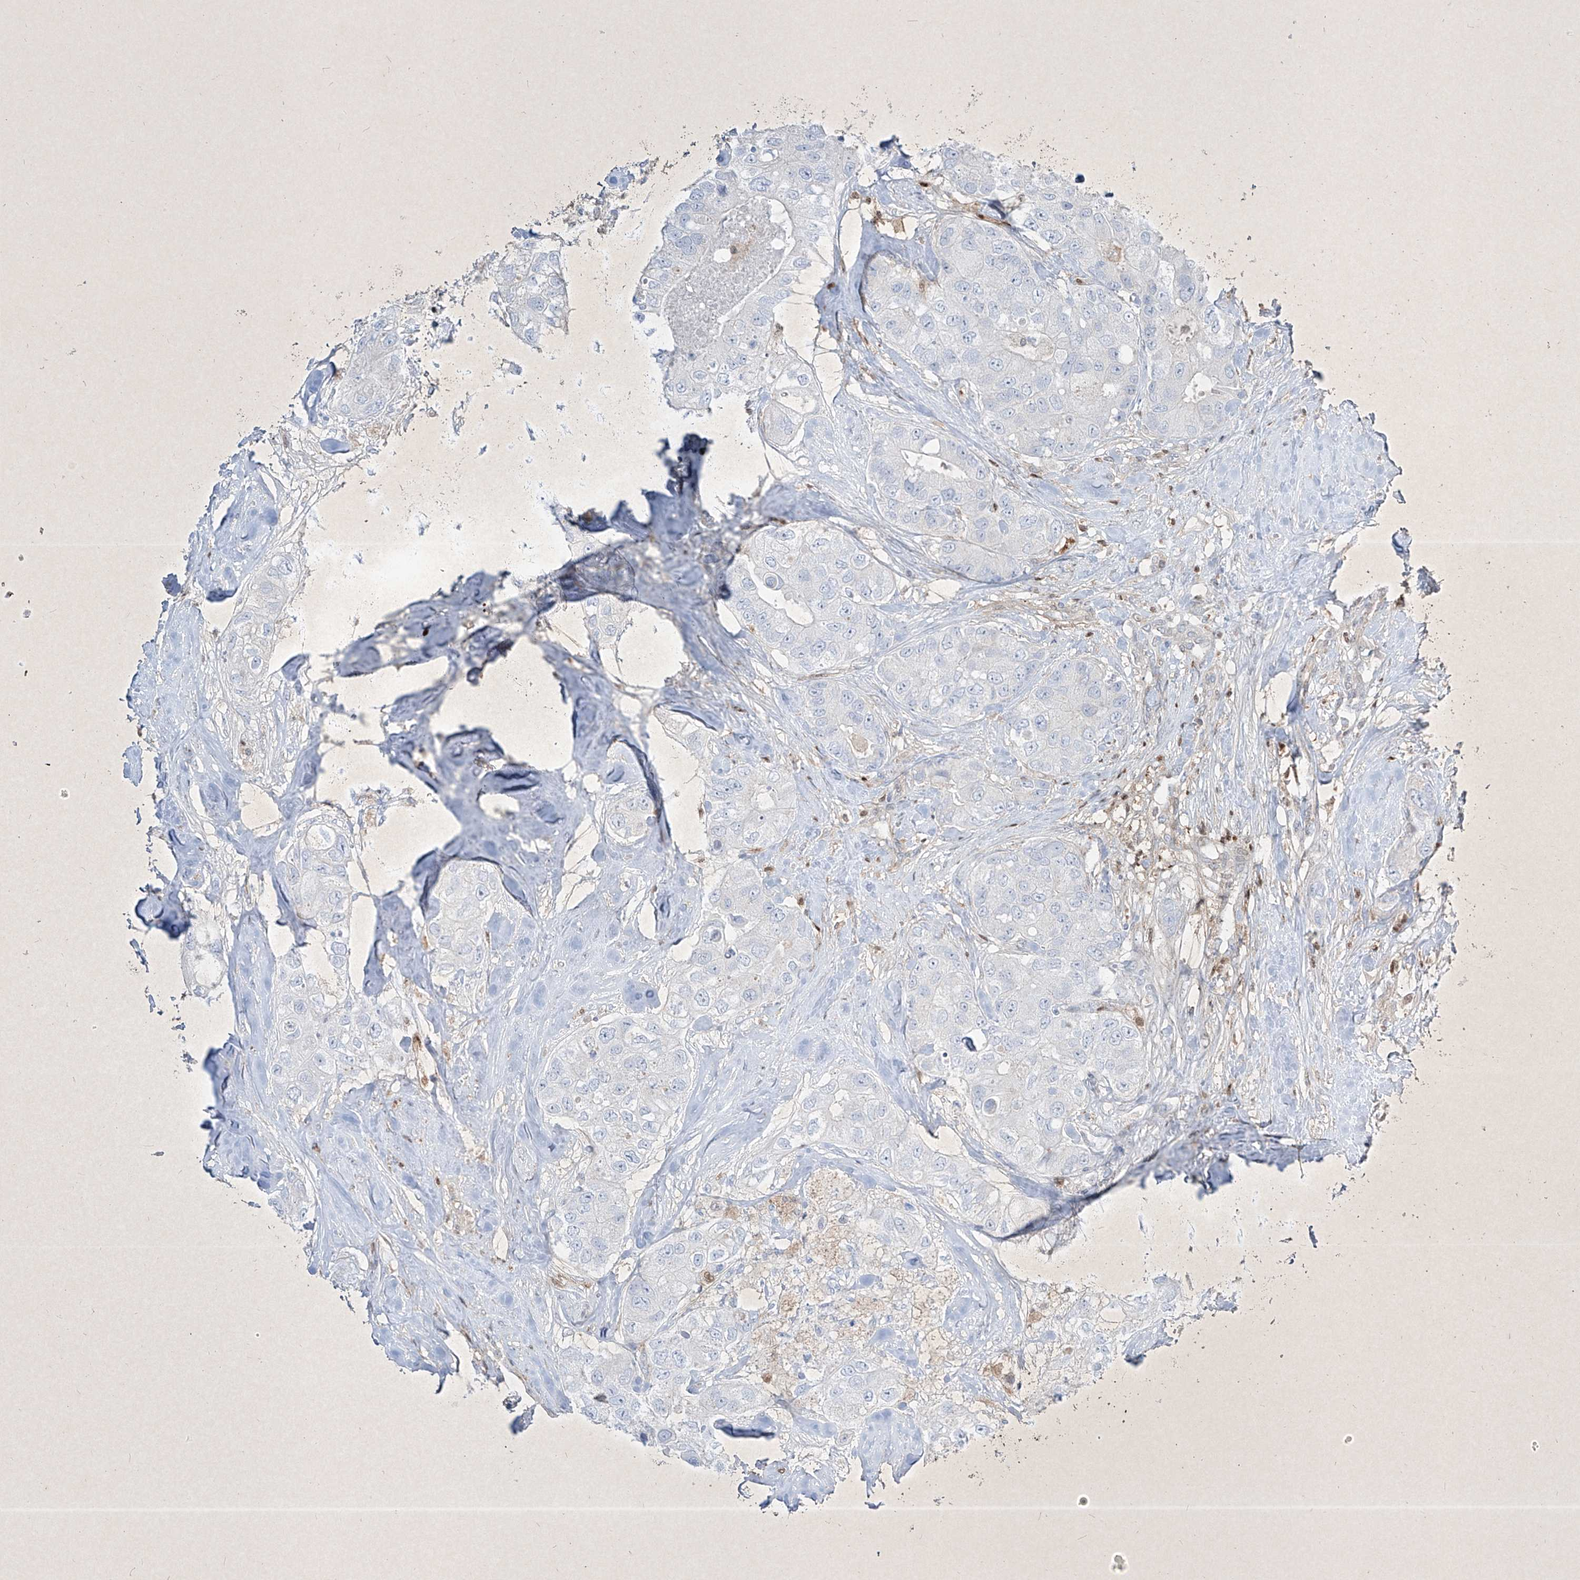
{"staining": {"intensity": "negative", "quantity": "none", "location": "none"}, "tissue": "breast cancer", "cell_type": "Tumor cells", "image_type": "cancer", "snomed": [{"axis": "morphology", "description": "Duct carcinoma"}, {"axis": "topography", "description": "Breast"}], "caption": "Immunohistochemistry histopathology image of human breast cancer (invasive ductal carcinoma) stained for a protein (brown), which reveals no positivity in tumor cells.", "gene": "PSMB10", "patient": {"sex": "female", "age": 62}}